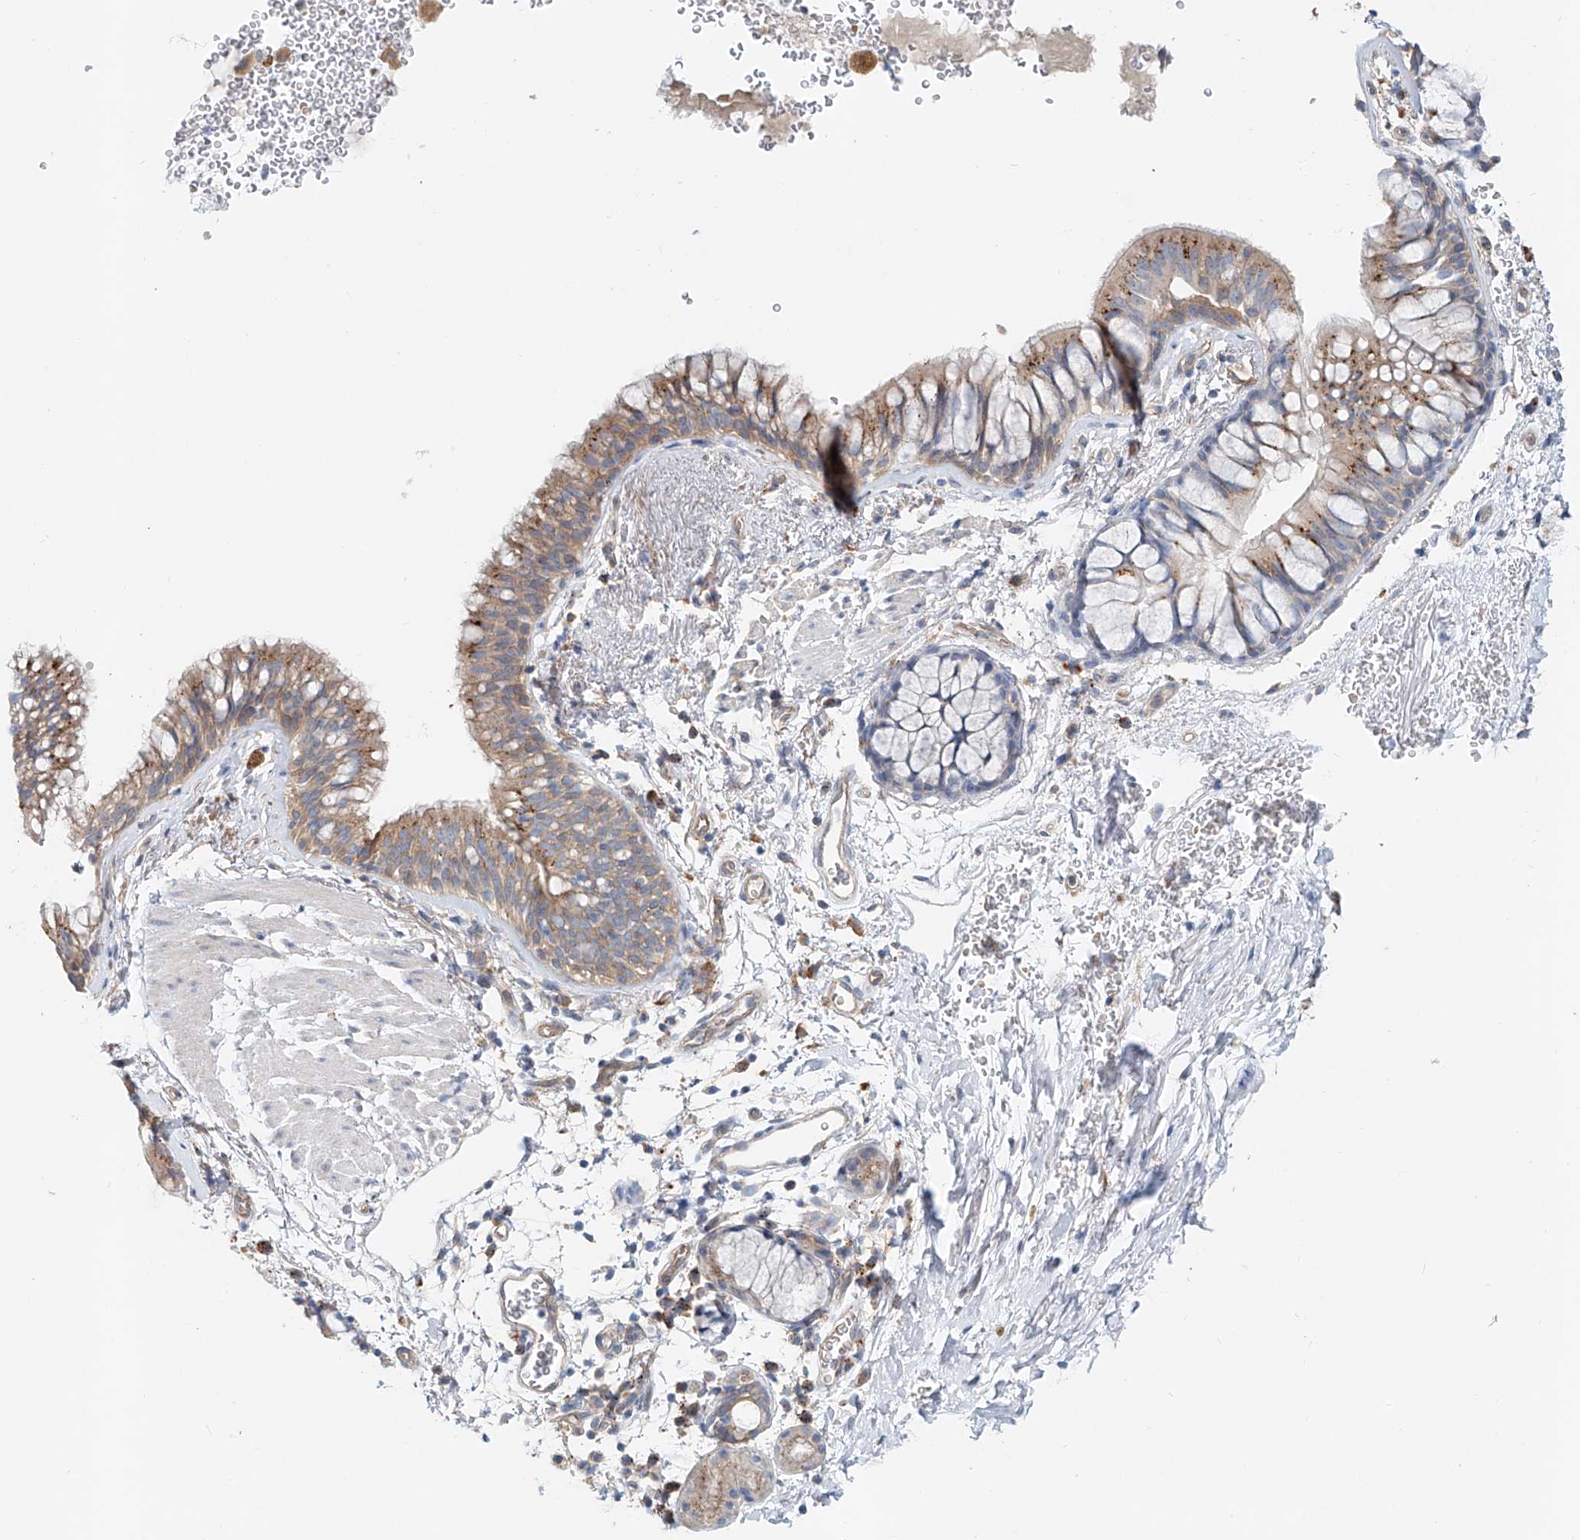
{"staining": {"intensity": "moderate", "quantity": "25%-75%", "location": "cytoplasmic/membranous"}, "tissue": "bronchus", "cell_type": "Respiratory epithelial cells", "image_type": "normal", "snomed": [{"axis": "morphology", "description": "Normal tissue, NOS"}, {"axis": "topography", "description": "Cartilage tissue"}, {"axis": "topography", "description": "Bronchus"}], "caption": "Immunohistochemical staining of normal human bronchus displays medium levels of moderate cytoplasmic/membranous positivity in about 25%-75% of respiratory epithelial cells.", "gene": "TRIM47", "patient": {"sex": "female", "age": 53}}